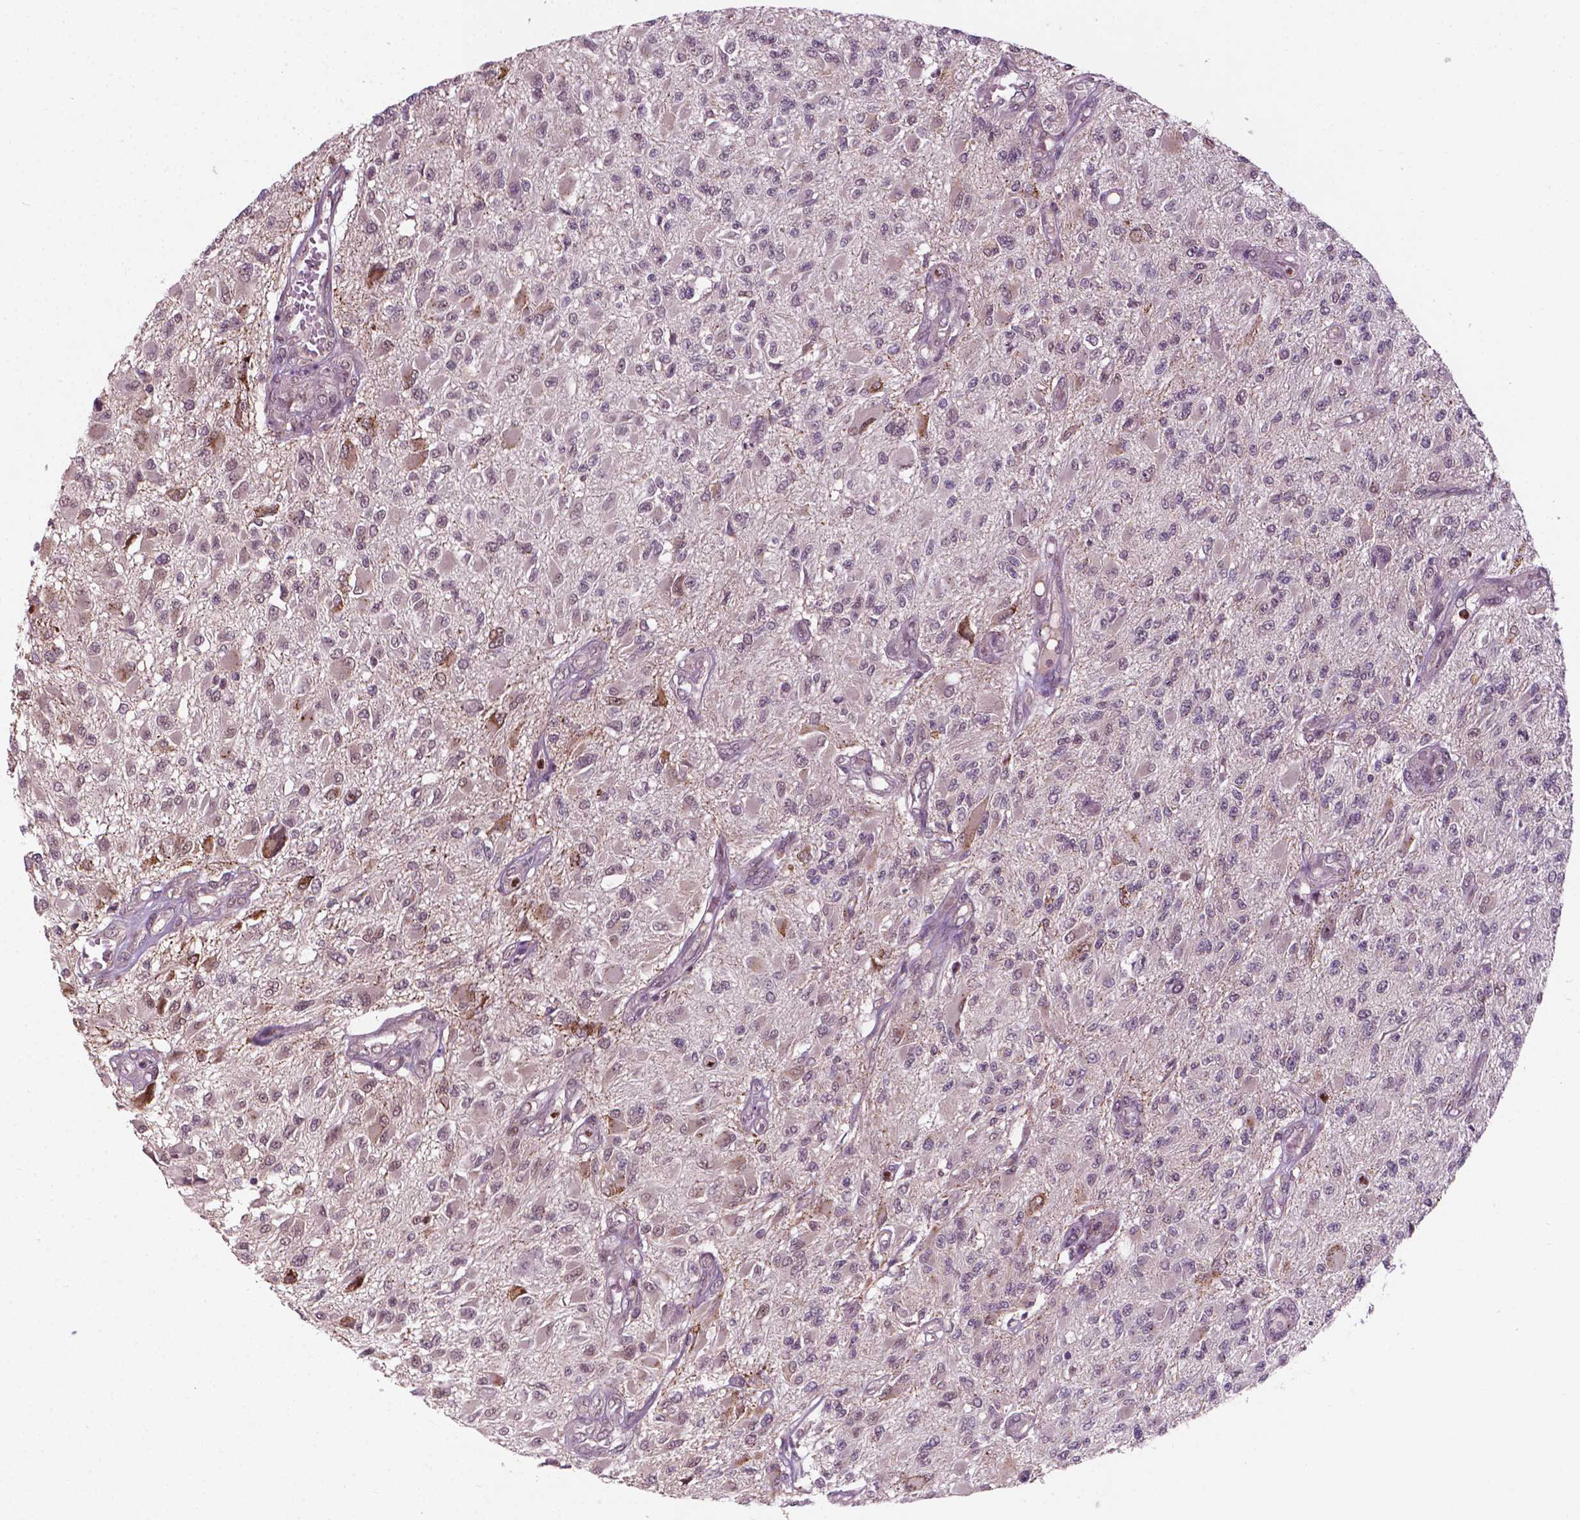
{"staining": {"intensity": "negative", "quantity": "none", "location": "none"}, "tissue": "glioma", "cell_type": "Tumor cells", "image_type": "cancer", "snomed": [{"axis": "morphology", "description": "Glioma, malignant, High grade"}, {"axis": "topography", "description": "Brain"}], "caption": "High-grade glioma (malignant) was stained to show a protein in brown. There is no significant staining in tumor cells.", "gene": "NFAT5", "patient": {"sex": "female", "age": 63}}